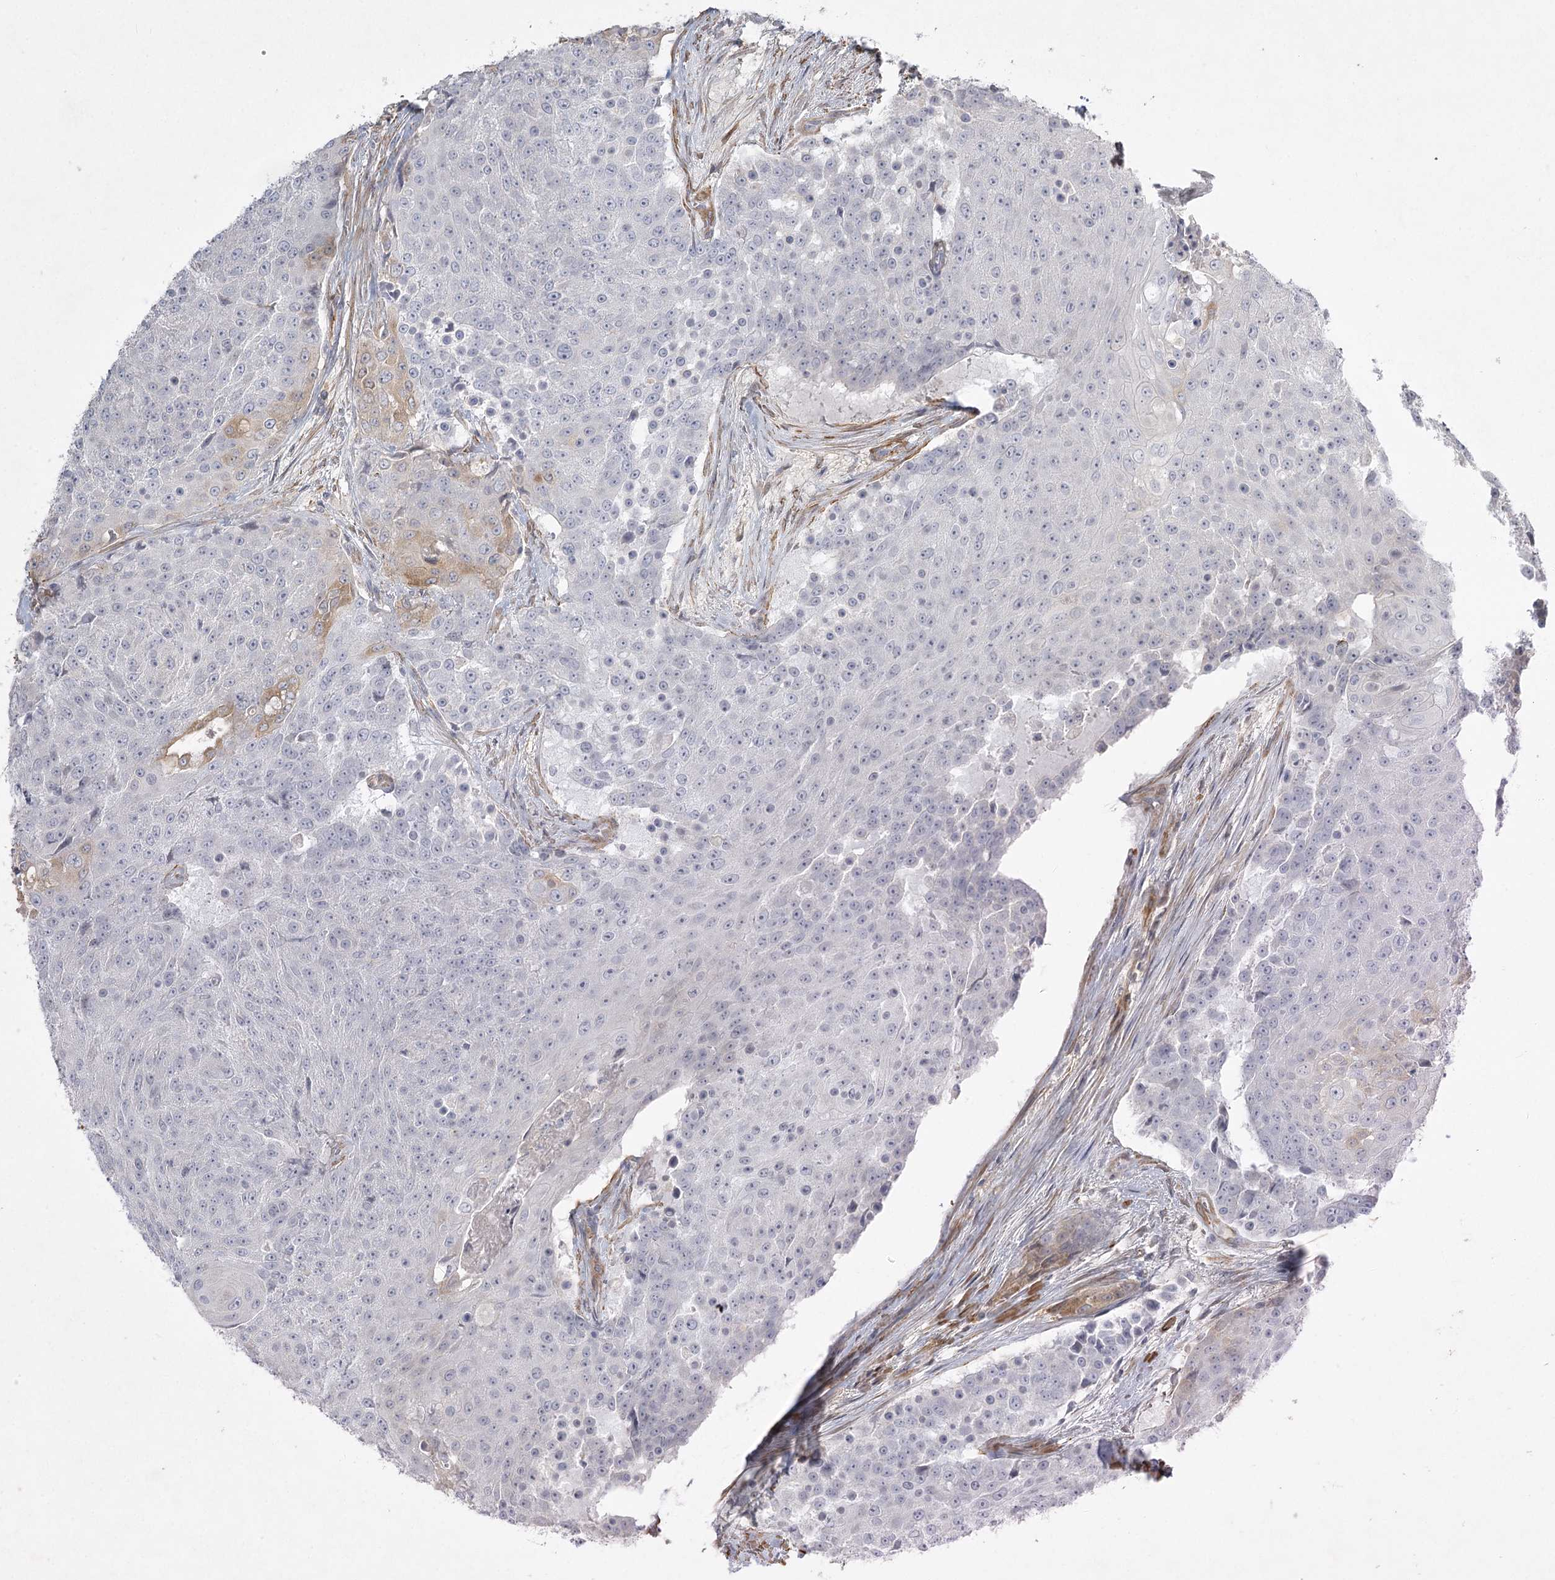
{"staining": {"intensity": "negative", "quantity": "none", "location": "none"}, "tissue": "urothelial cancer", "cell_type": "Tumor cells", "image_type": "cancer", "snomed": [{"axis": "morphology", "description": "Urothelial carcinoma, High grade"}, {"axis": "topography", "description": "Urinary bladder"}], "caption": "The photomicrograph shows no significant expression in tumor cells of urothelial carcinoma (high-grade).", "gene": "INPP4B", "patient": {"sex": "female", "age": 63}}